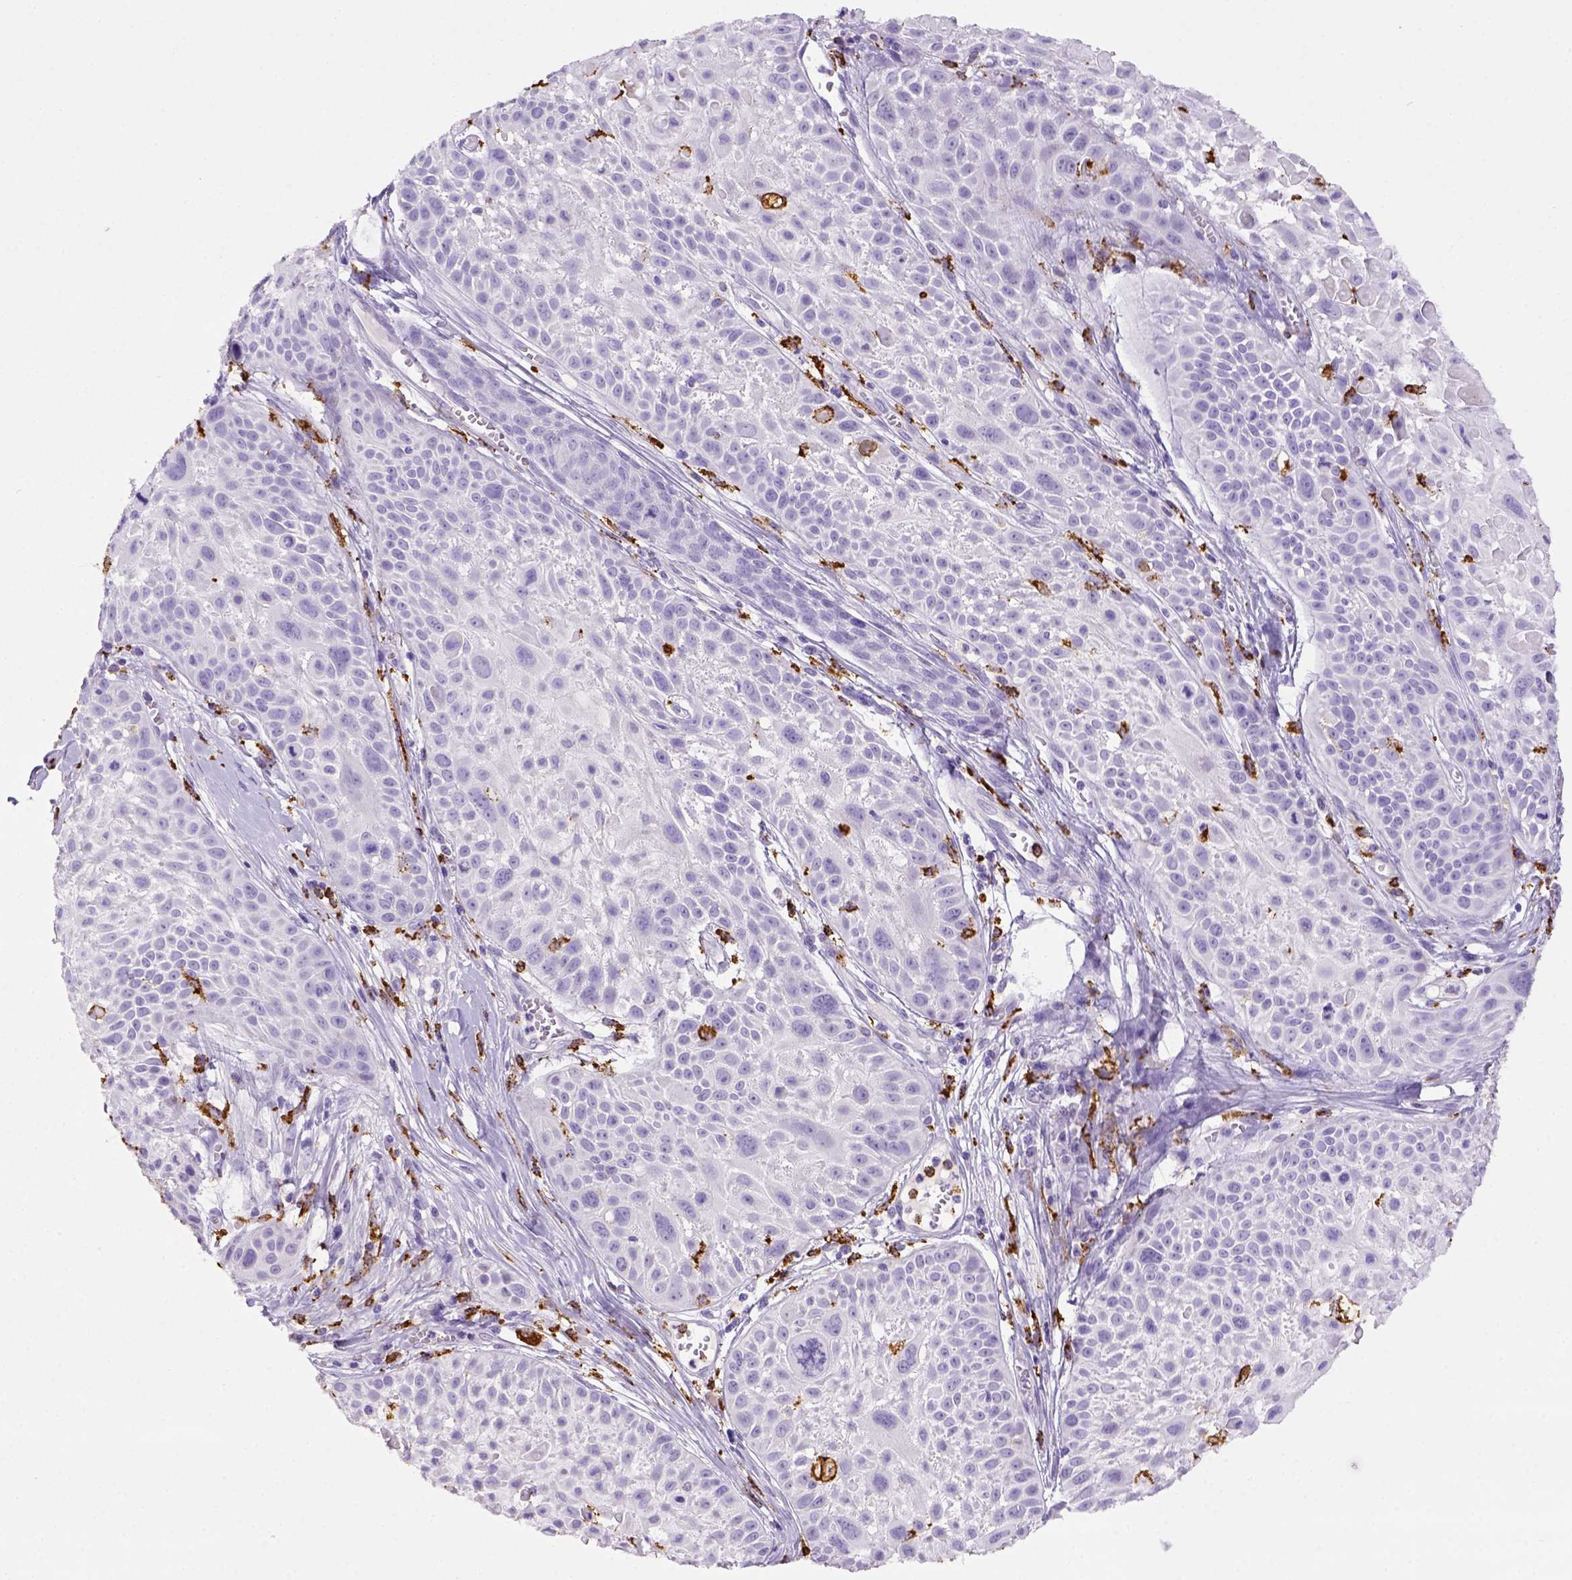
{"staining": {"intensity": "negative", "quantity": "none", "location": "none"}, "tissue": "skin cancer", "cell_type": "Tumor cells", "image_type": "cancer", "snomed": [{"axis": "morphology", "description": "Squamous cell carcinoma, NOS"}, {"axis": "topography", "description": "Skin"}, {"axis": "topography", "description": "Anal"}], "caption": "There is no significant expression in tumor cells of skin cancer (squamous cell carcinoma).", "gene": "CD68", "patient": {"sex": "female", "age": 75}}